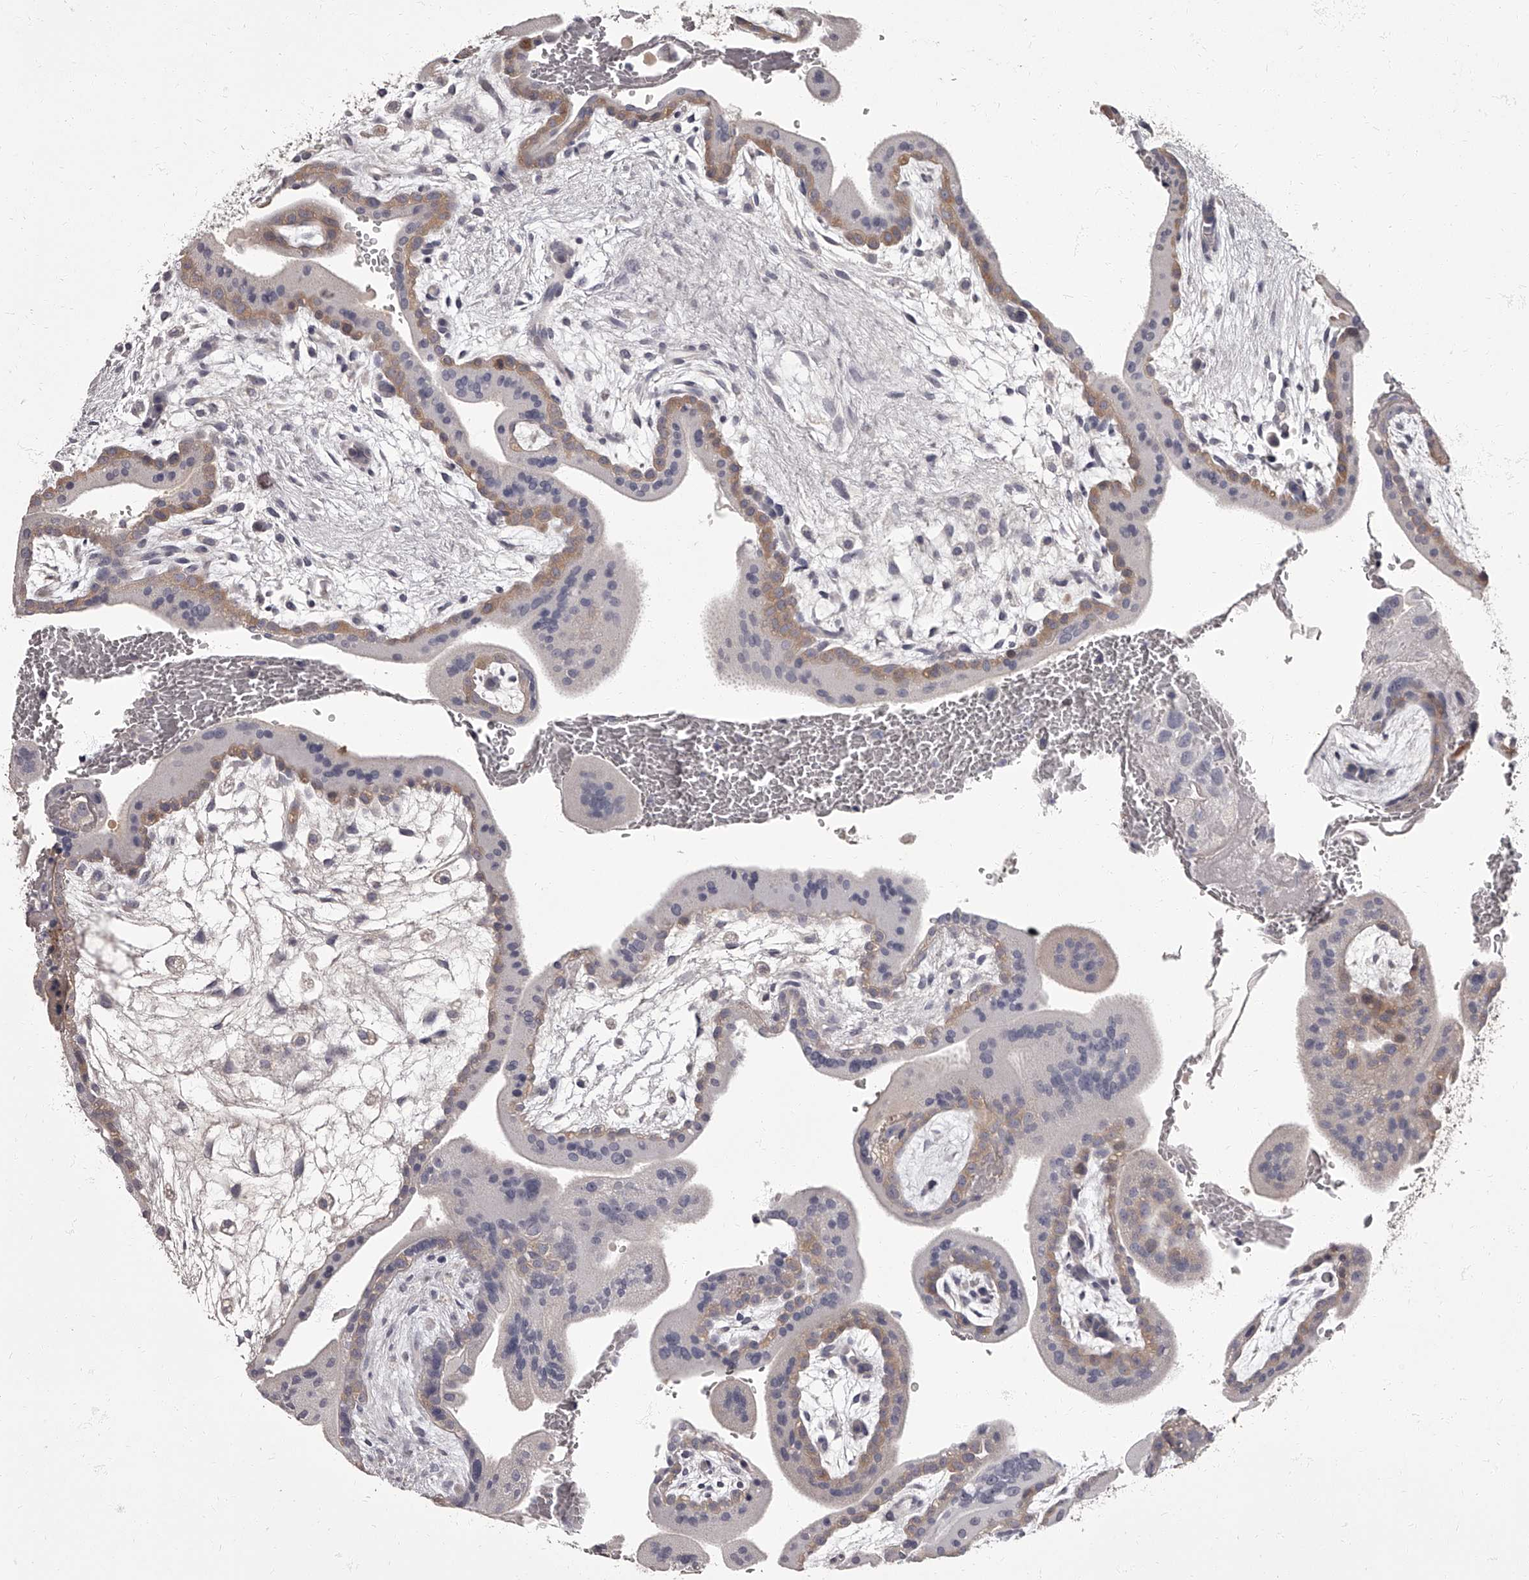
{"staining": {"intensity": "moderate", "quantity": "<25%", "location": "cytoplasmic/membranous"}, "tissue": "placenta", "cell_type": "Trophoblastic cells", "image_type": "normal", "snomed": [{"axis": "morphology", "description": "Normal tissue, NOS"}, {"axis": "topography", "description": "Placenta"}], "caption": "A brown stain shows moderate cytoplasmic/membranous expression of a protein in trophoblastic cells of normal human placenta.", "gene": "APEH", "patient": {"sex": "female", "age": 35}}